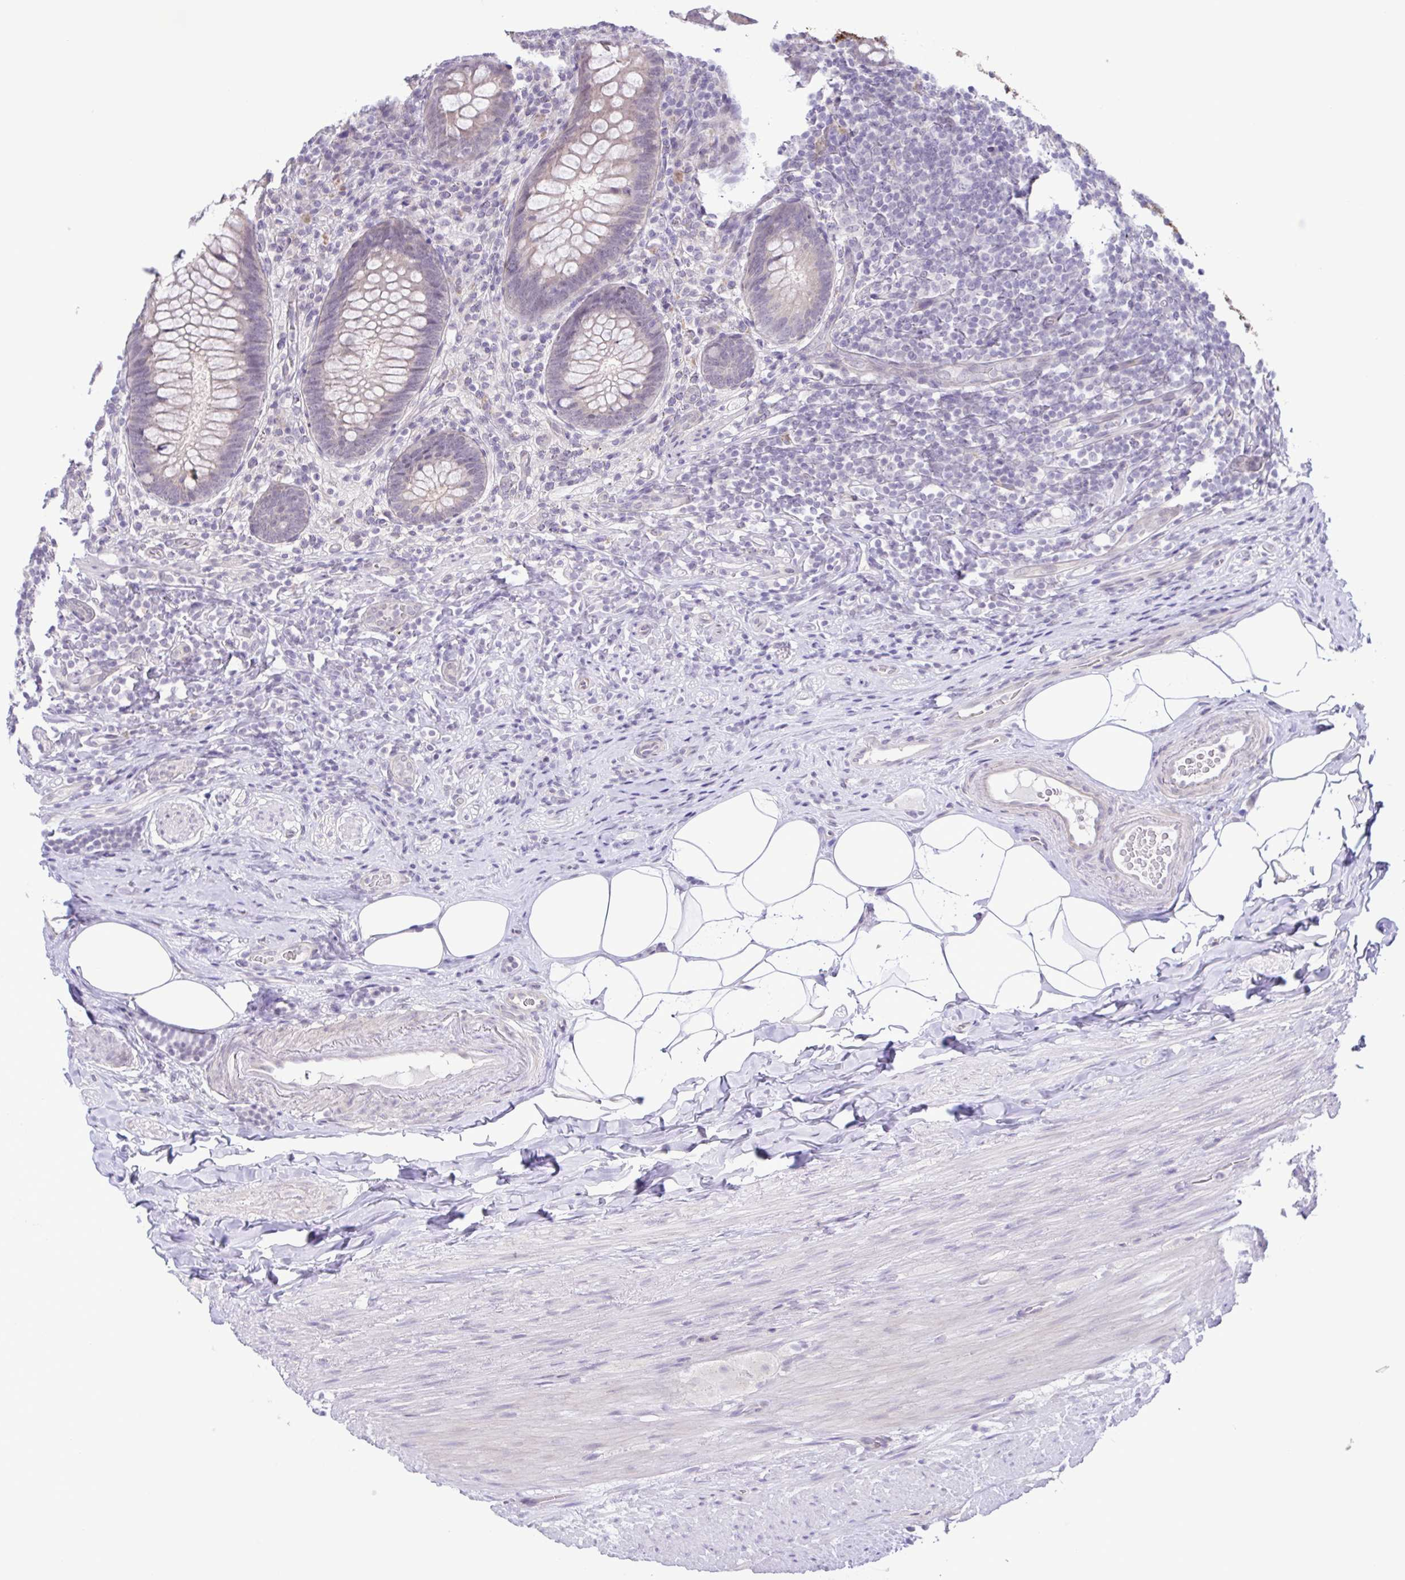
{"staining": {"intensity": "weak", "quantity": "<25%", "location": "cytoplasmic/membranous"}, "tissue": "appendix", "cell_type": "Glandular cells", "image_type": "normal", "snomed": [{"axis": "morphology", "description": "Normal tissue, NOS"}, {"axis": "topography", "description": "Appendix"}], "caption": "IHC of unremarkable human appendix displays no staining in glandular cells.", "gene": "IL1RN", "patient": {"sex": "male", "age": 47}}